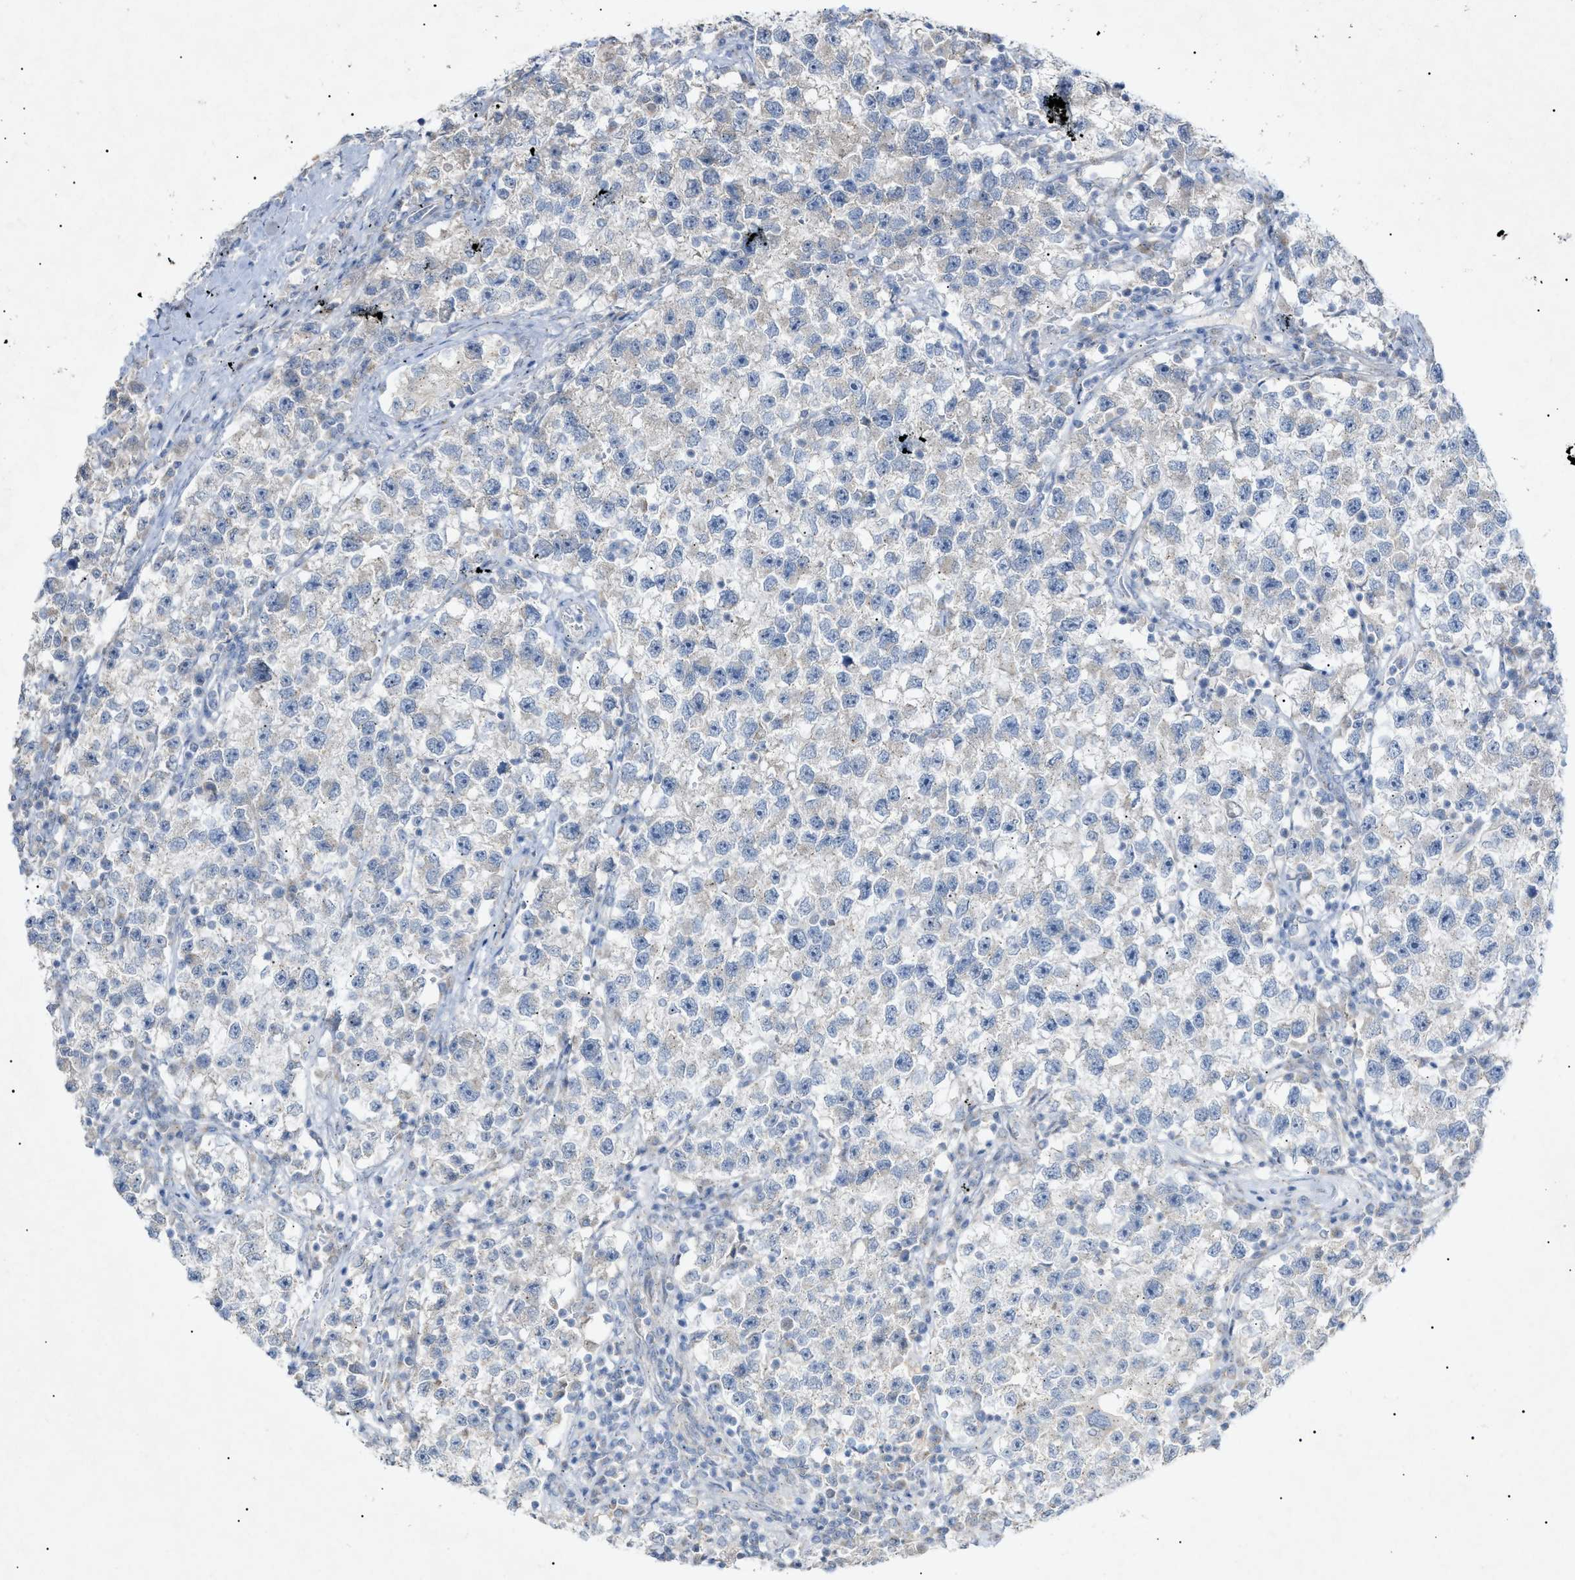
{"staining": {"intensity": "negative", "quantity": "none", "location": "none"}, "tissue": "testis cancer", "cell_type": "Tumor cells", "image_type": "cancer", "snomed": [{"axis": "morphology", "description": "Seminoma, NOS"}, {"axis": "topography", "description": "Testis"}], "caption": "IHC of human testis cancer (seminoma) displays no staining in tumor cells.", "gene": "SLC25A31", "patient": {"sex": "male", "age": 22}}